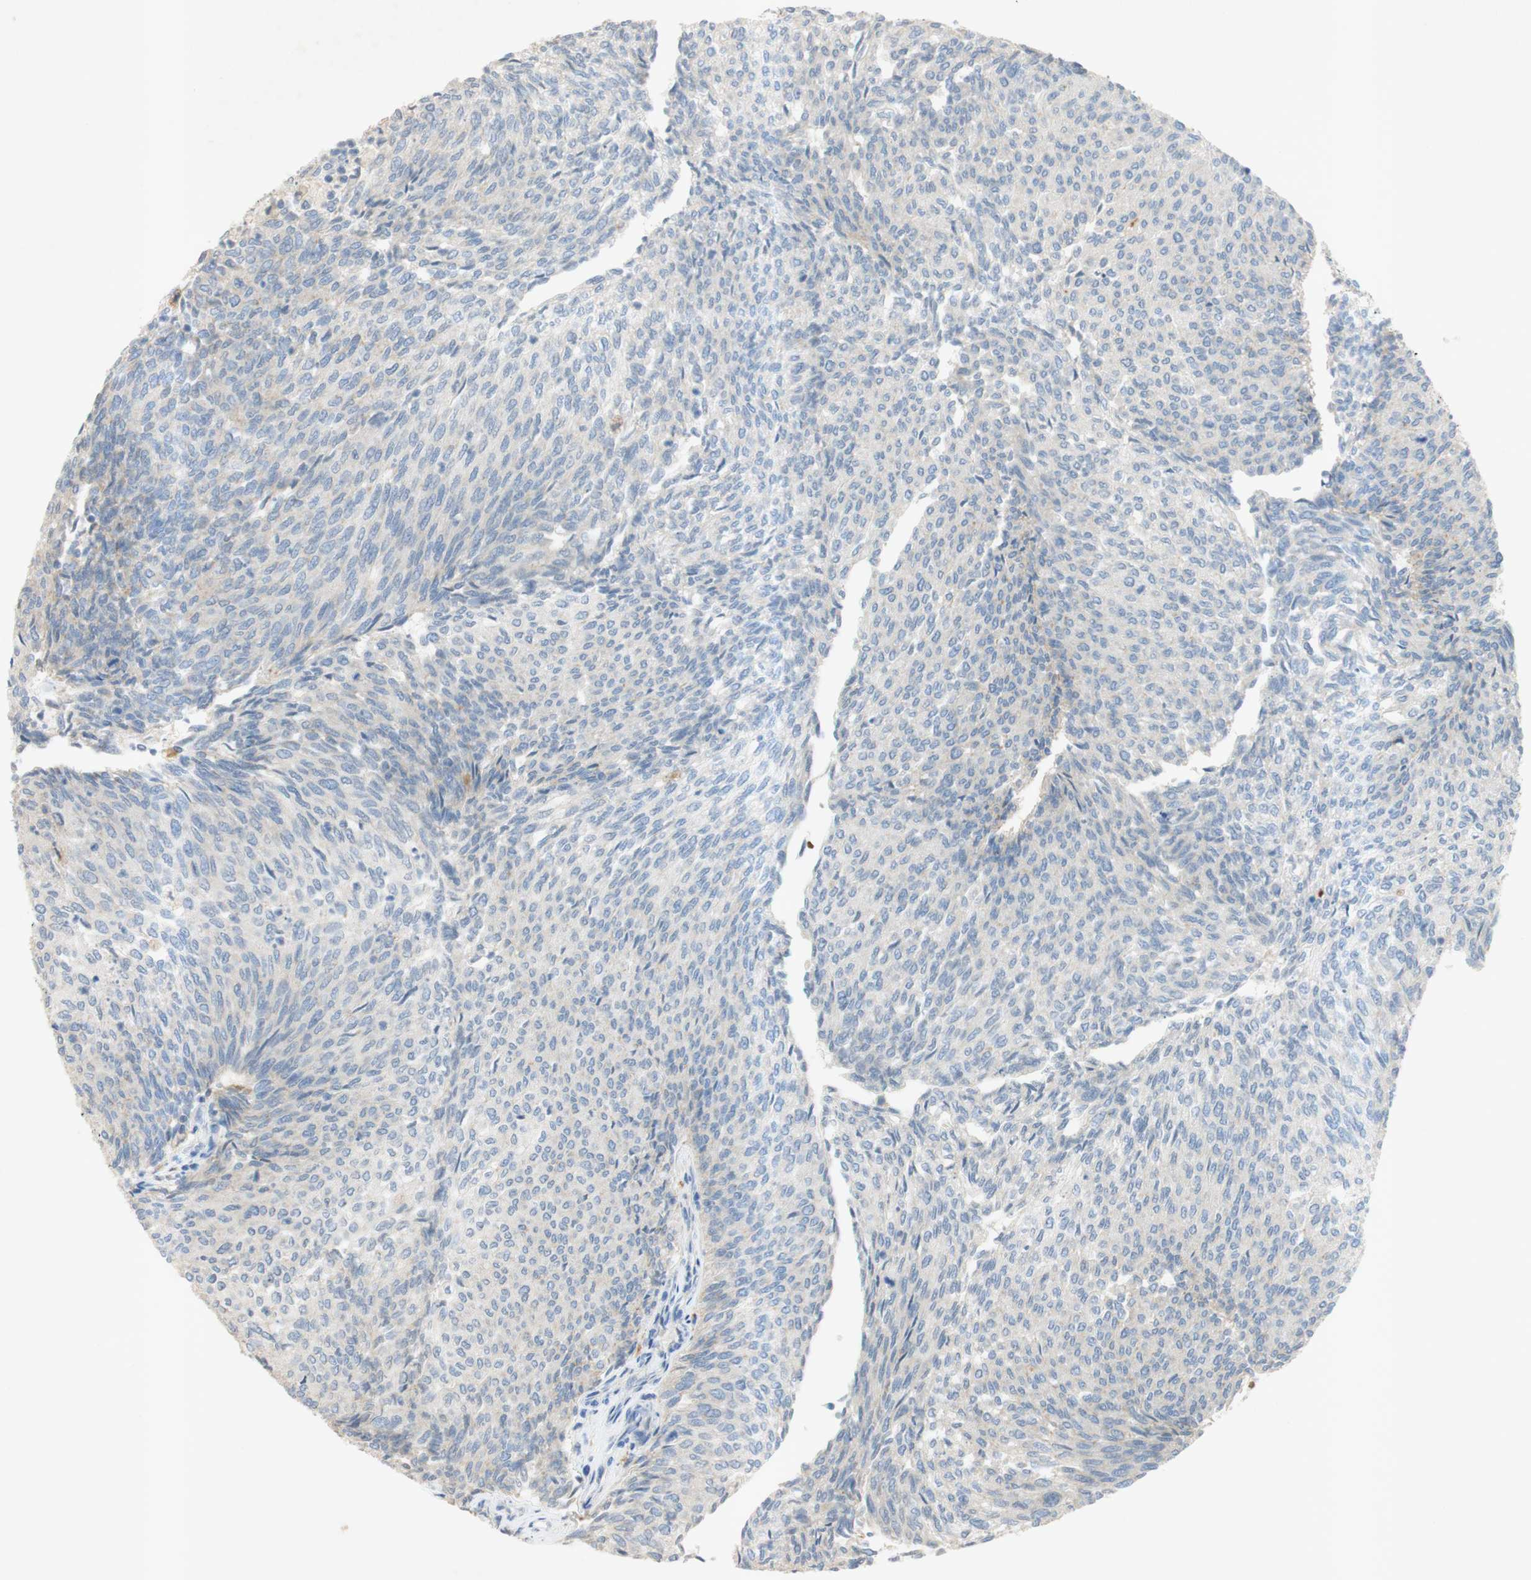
{"staining": {"intensity": "negative", "quantity": "none", "location": "none"}, "tissue": "urothelial cancer", "cell_type": "Tumor cells", "image_type": "cancer", "snomed": [{"axis": "morphology", "description": "Urothelial carcinoma, Low grade"}, {"axis": "topography", "description": "Urinary bladder"}], "caption": "Micrograph shows no protein staining in tumor cells of urothelial carcinoma (low-grade) tissue.", "gene": "EPO", "patient": {"sex": "female", "age": 79}}